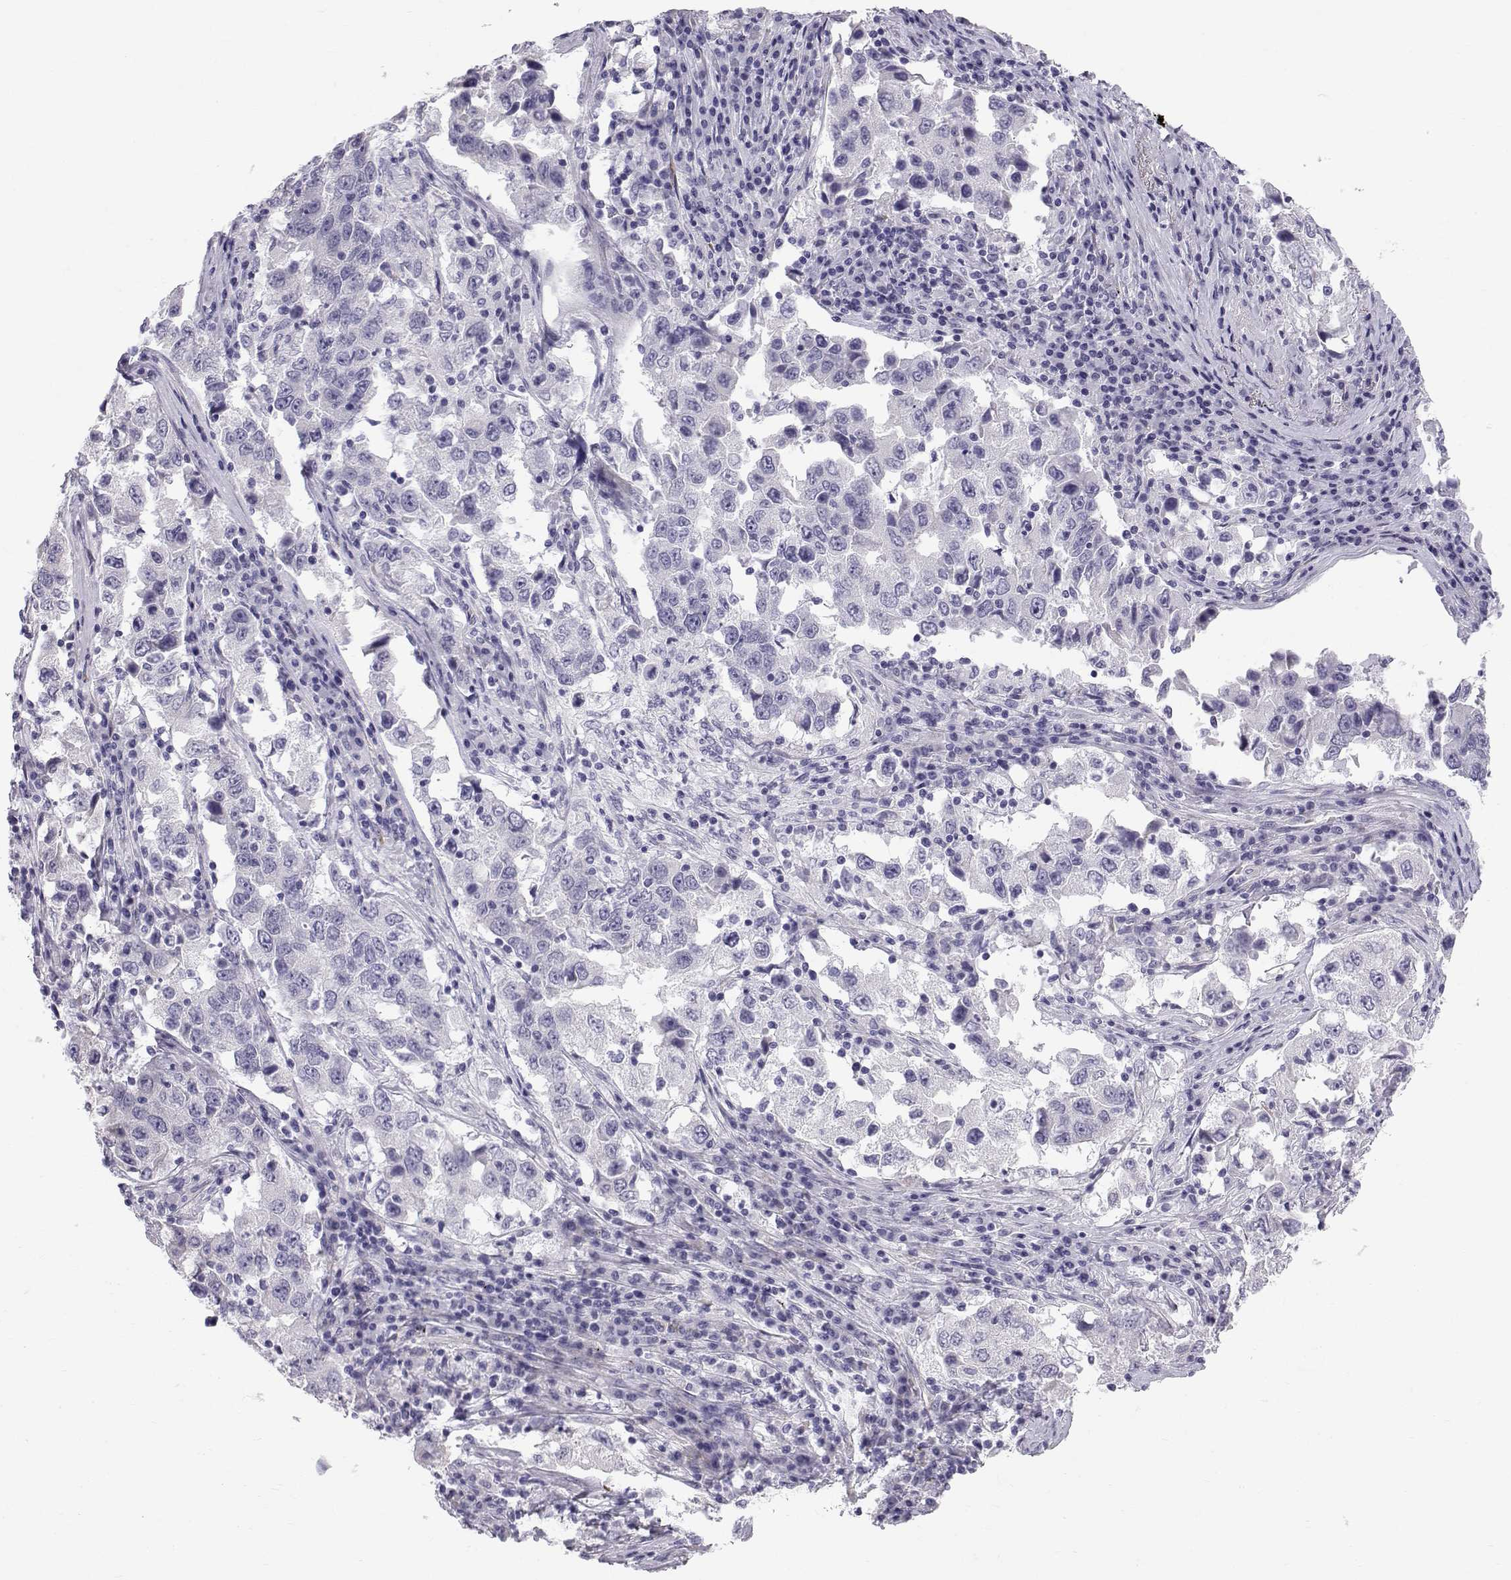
{"staining": {"intensity": "negative", "quantity": "none", "location": "none"}, "tissue": "lung cancer", "cell_type": "Tumor cells", "image_type": "cancer", "snomed": [{"axis": "morphology", "description": "Adenocarcinoma, NOS"}, {"axis": "topography", "description": "Lung"}], "caption": "Immunohistochemistry (IHC) of human lung cancer (adenocarcinoma) reveals no positivity in tumor cells.", "gene": "RNASE12", "patient": {"sex": "male", "age": 73}}